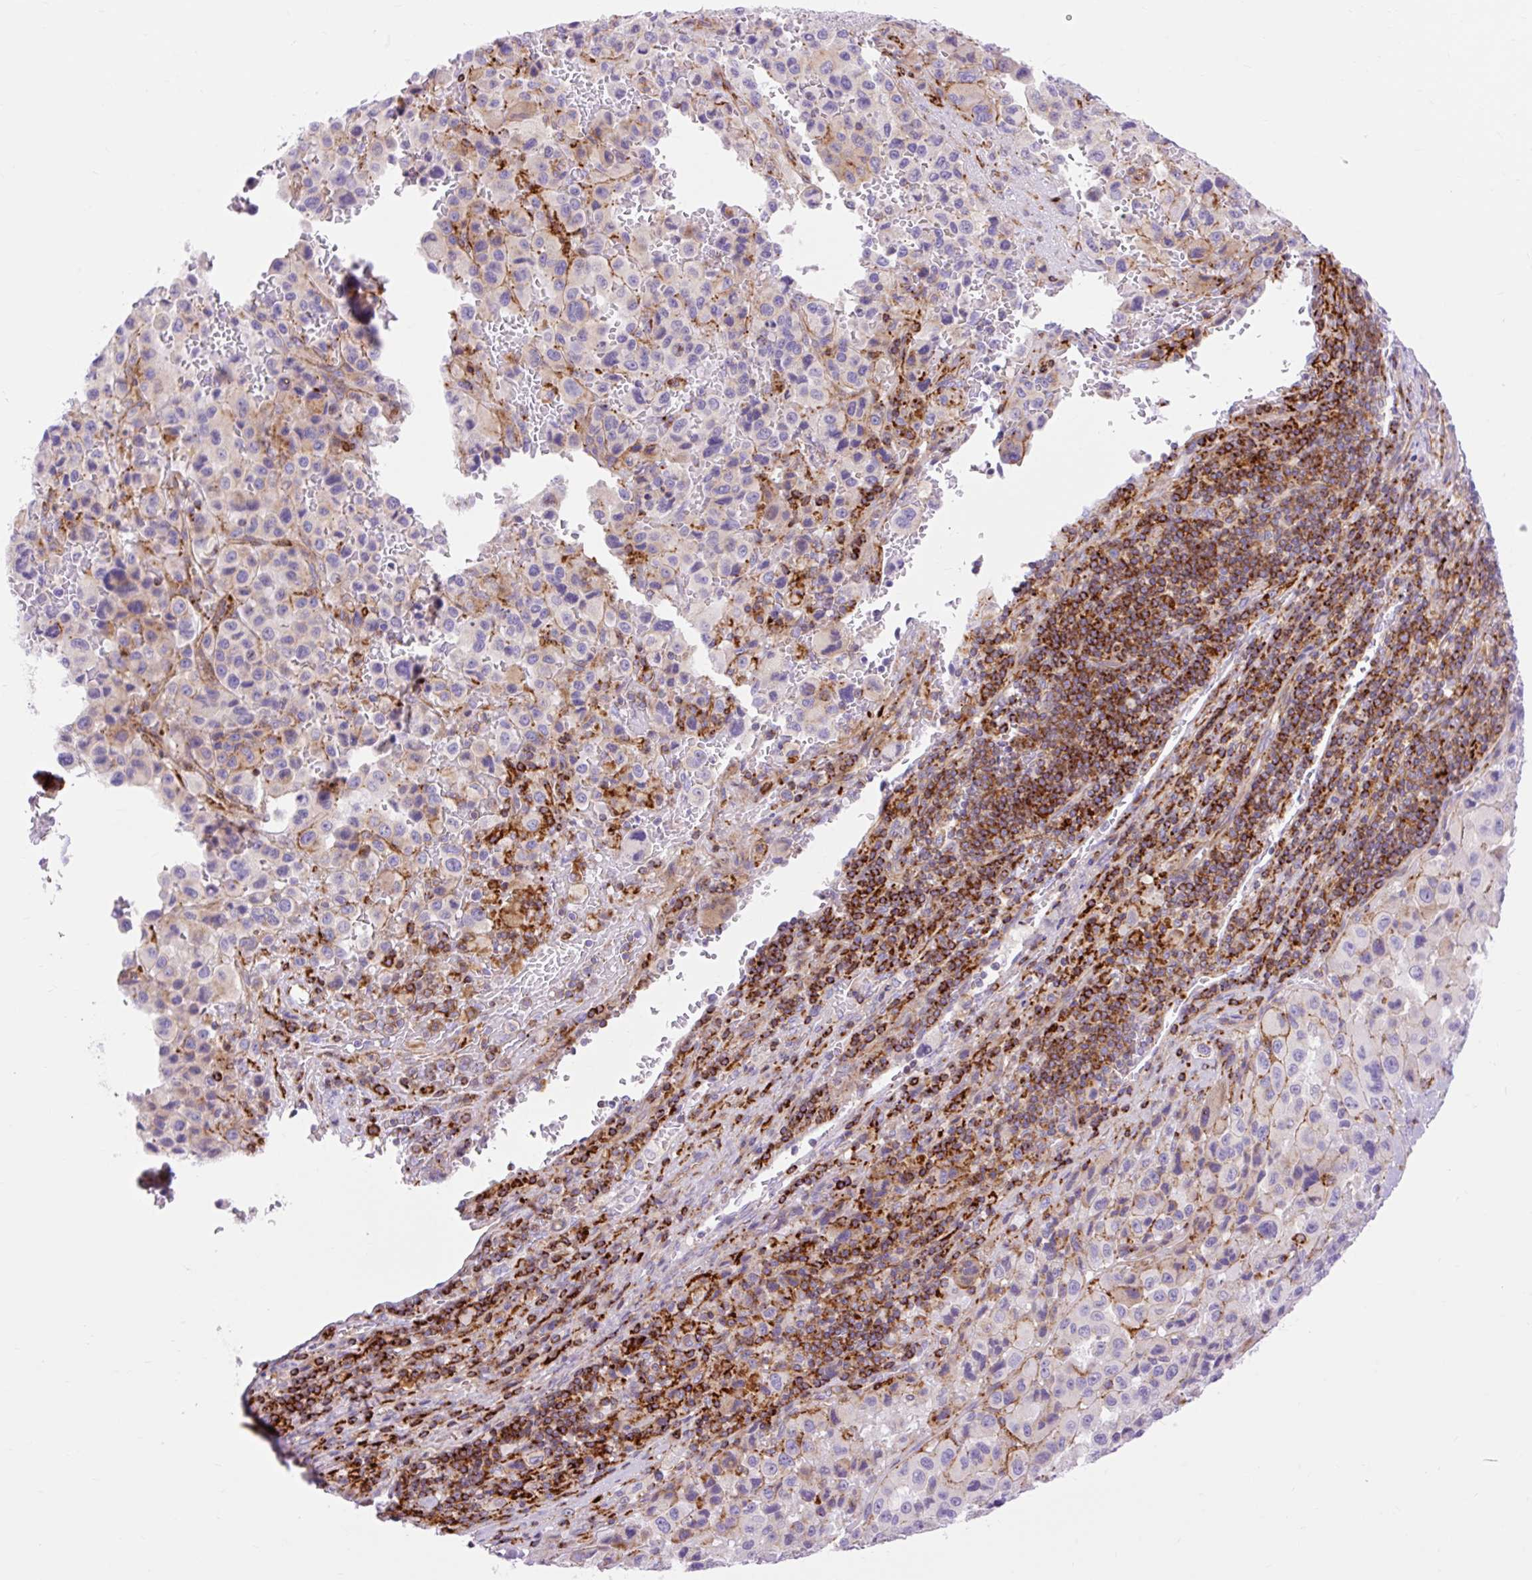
{"staining": {"intensity": "moderate", "quantity": "<25%", "location": "cytoplasmic/membranous"}, "tissue": "melanoma", "cell_type": "Tumor cells", "image_type": "cancer", "snomed": [{"axis": "morphology", "description": "Malignant melanoma, Metastatic site"}, {"axis": "topography", "description": "Lymph node"}], "caption": "Melanoma stained for a protein (brown) demonstrates moderate cytoplasmic/membranous positive staining in approximately <25% of tumor cells.", "gene": "CORO7-PAM16", "patient": {"sex": "female", "age": 65}}